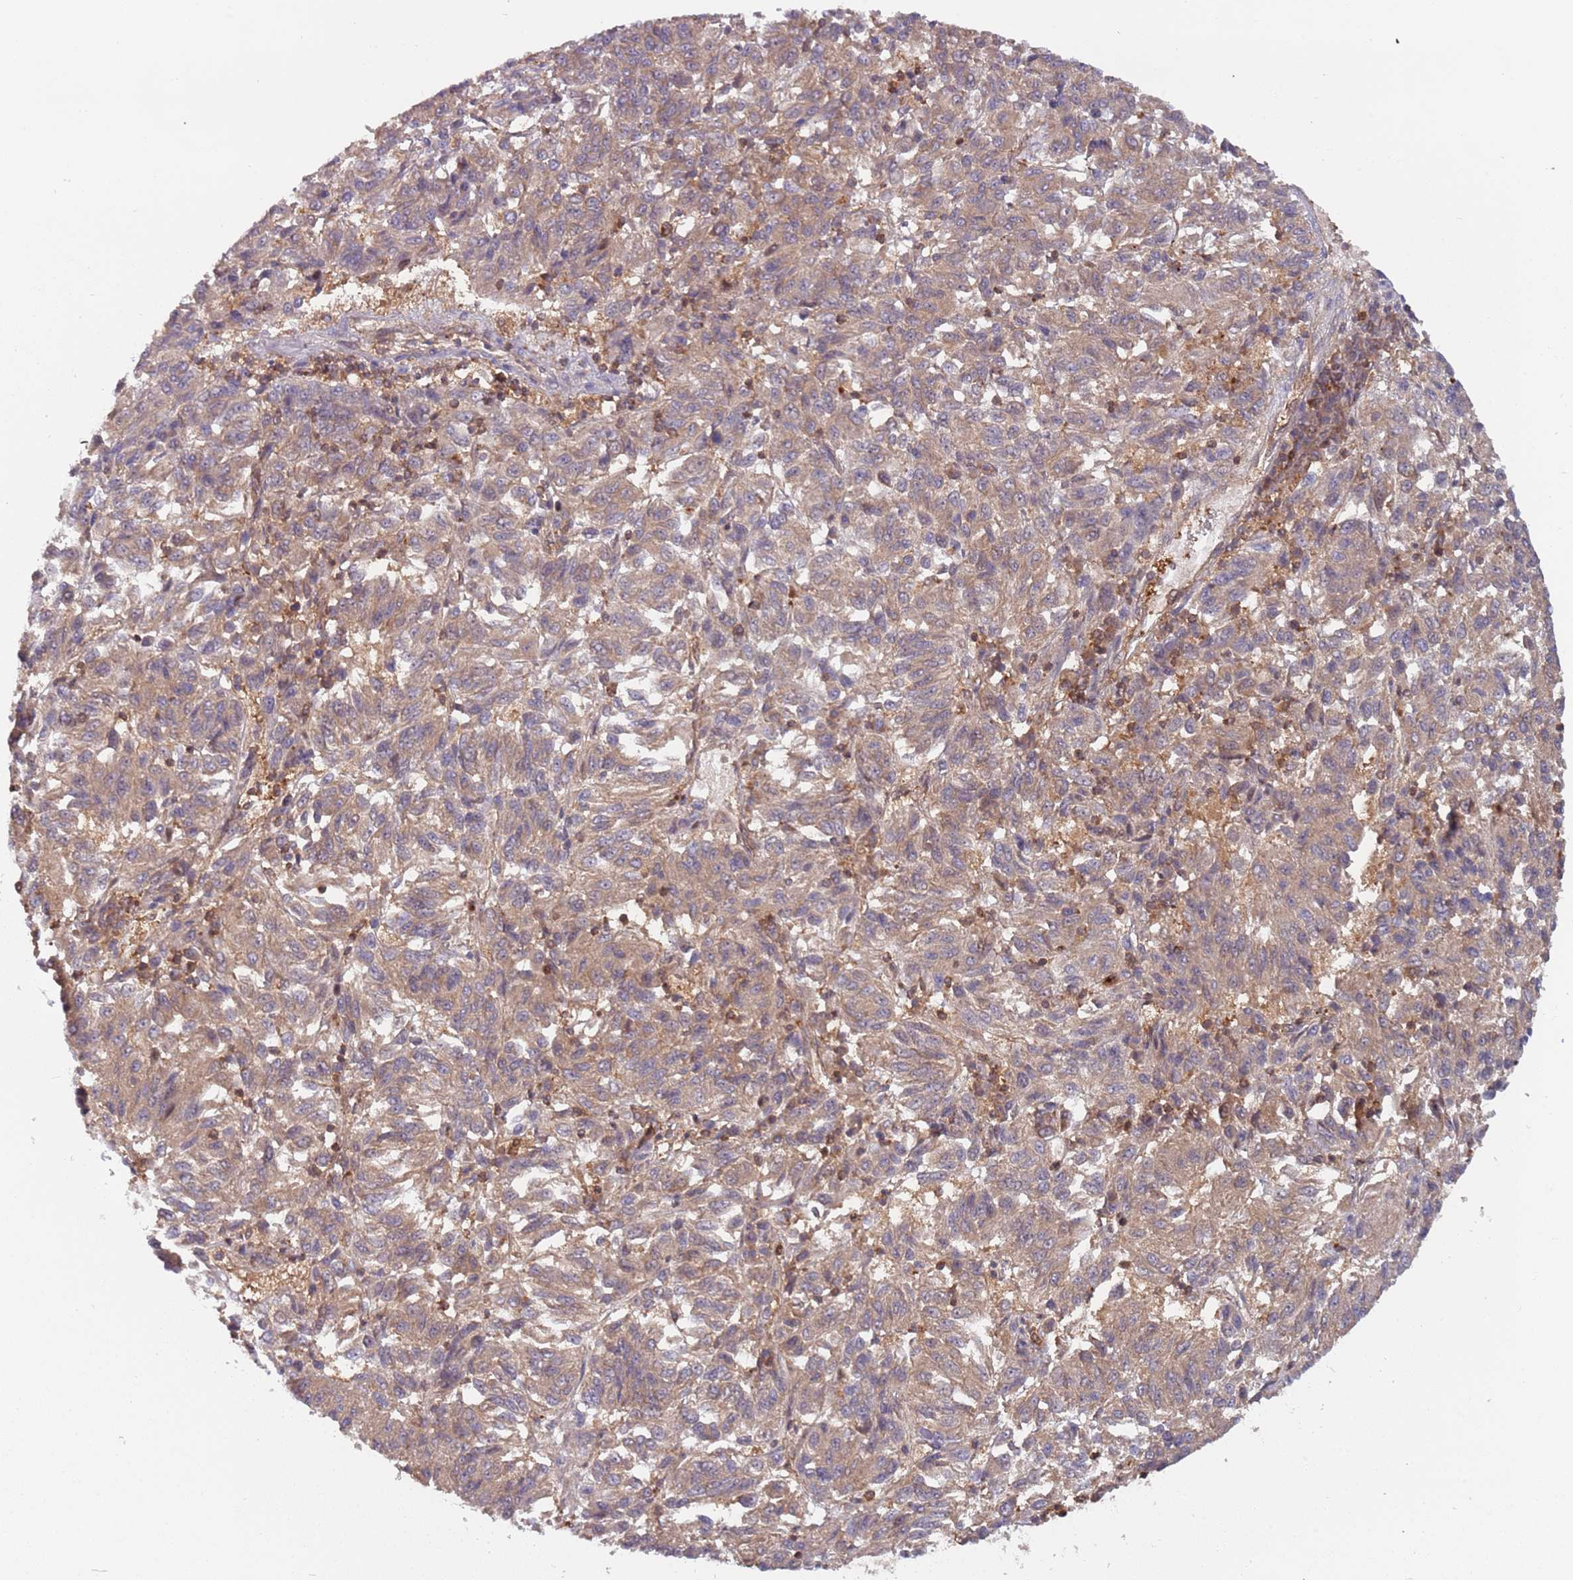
{"staining": {"intensity": "moderate", "quantity": ">75%", "location": "cytoplasmic/membranous"}, "tissue": "melanoma", "cell_type": "Tumor cells", "image_type": "cancer", "snomed": [{"axis": "morphology", "description": "Malignant melanoma, Metastatic site"}, {"axis": "topography", "description": "Lung"}], "caption": "DAB (3,3'-diaminobenzidine) immunohistochemical staining of malignant melanoma (metastatic site) displays moderate cytoplasmic/membranous protein expression in approximately >75% of tumor cells.", "gene": "GSDMD", "patient": {"sex": "male", "age": 64}}